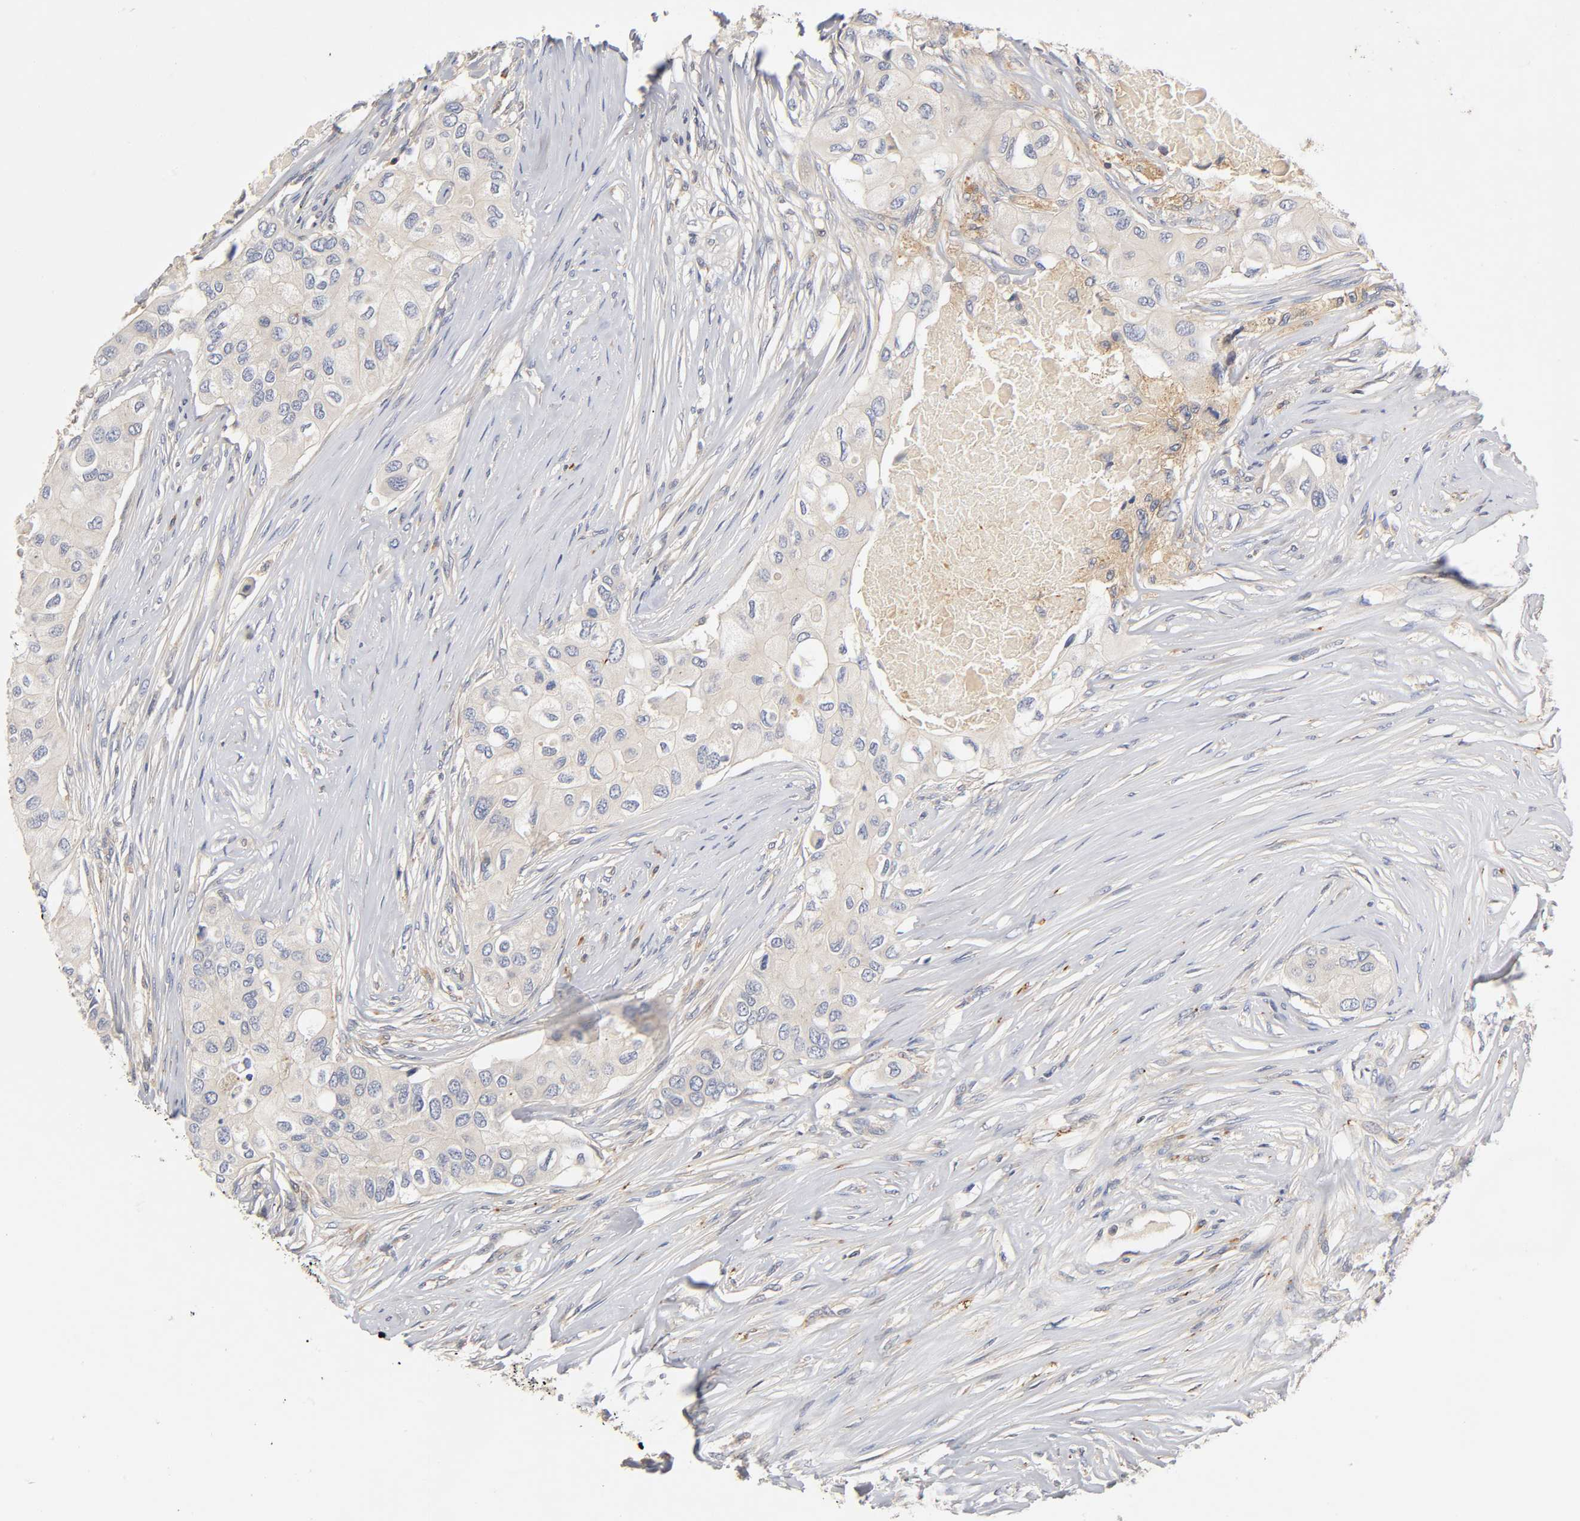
{"staining": {"intensity": "negative", "quantity": "none", "location": "none"}, "tissue": "breast cancer", "cell_type": "Tumor cells", "image_type": "cancer", "snomed": [{"axis": "morphology", "description": "Normal tissue, NOS"}, {"axis": "morphology", "description": "Duct carcinoma"}, {"axis": "topography", "description": "Breast"}], "caption": "This is an IHC histopathology image of breast cancer (infiltrating ductal carcinoma). There is no positivity in tumor cells.", "gene": "RHOA", "patient": {"sex": "female", "age": 49}}